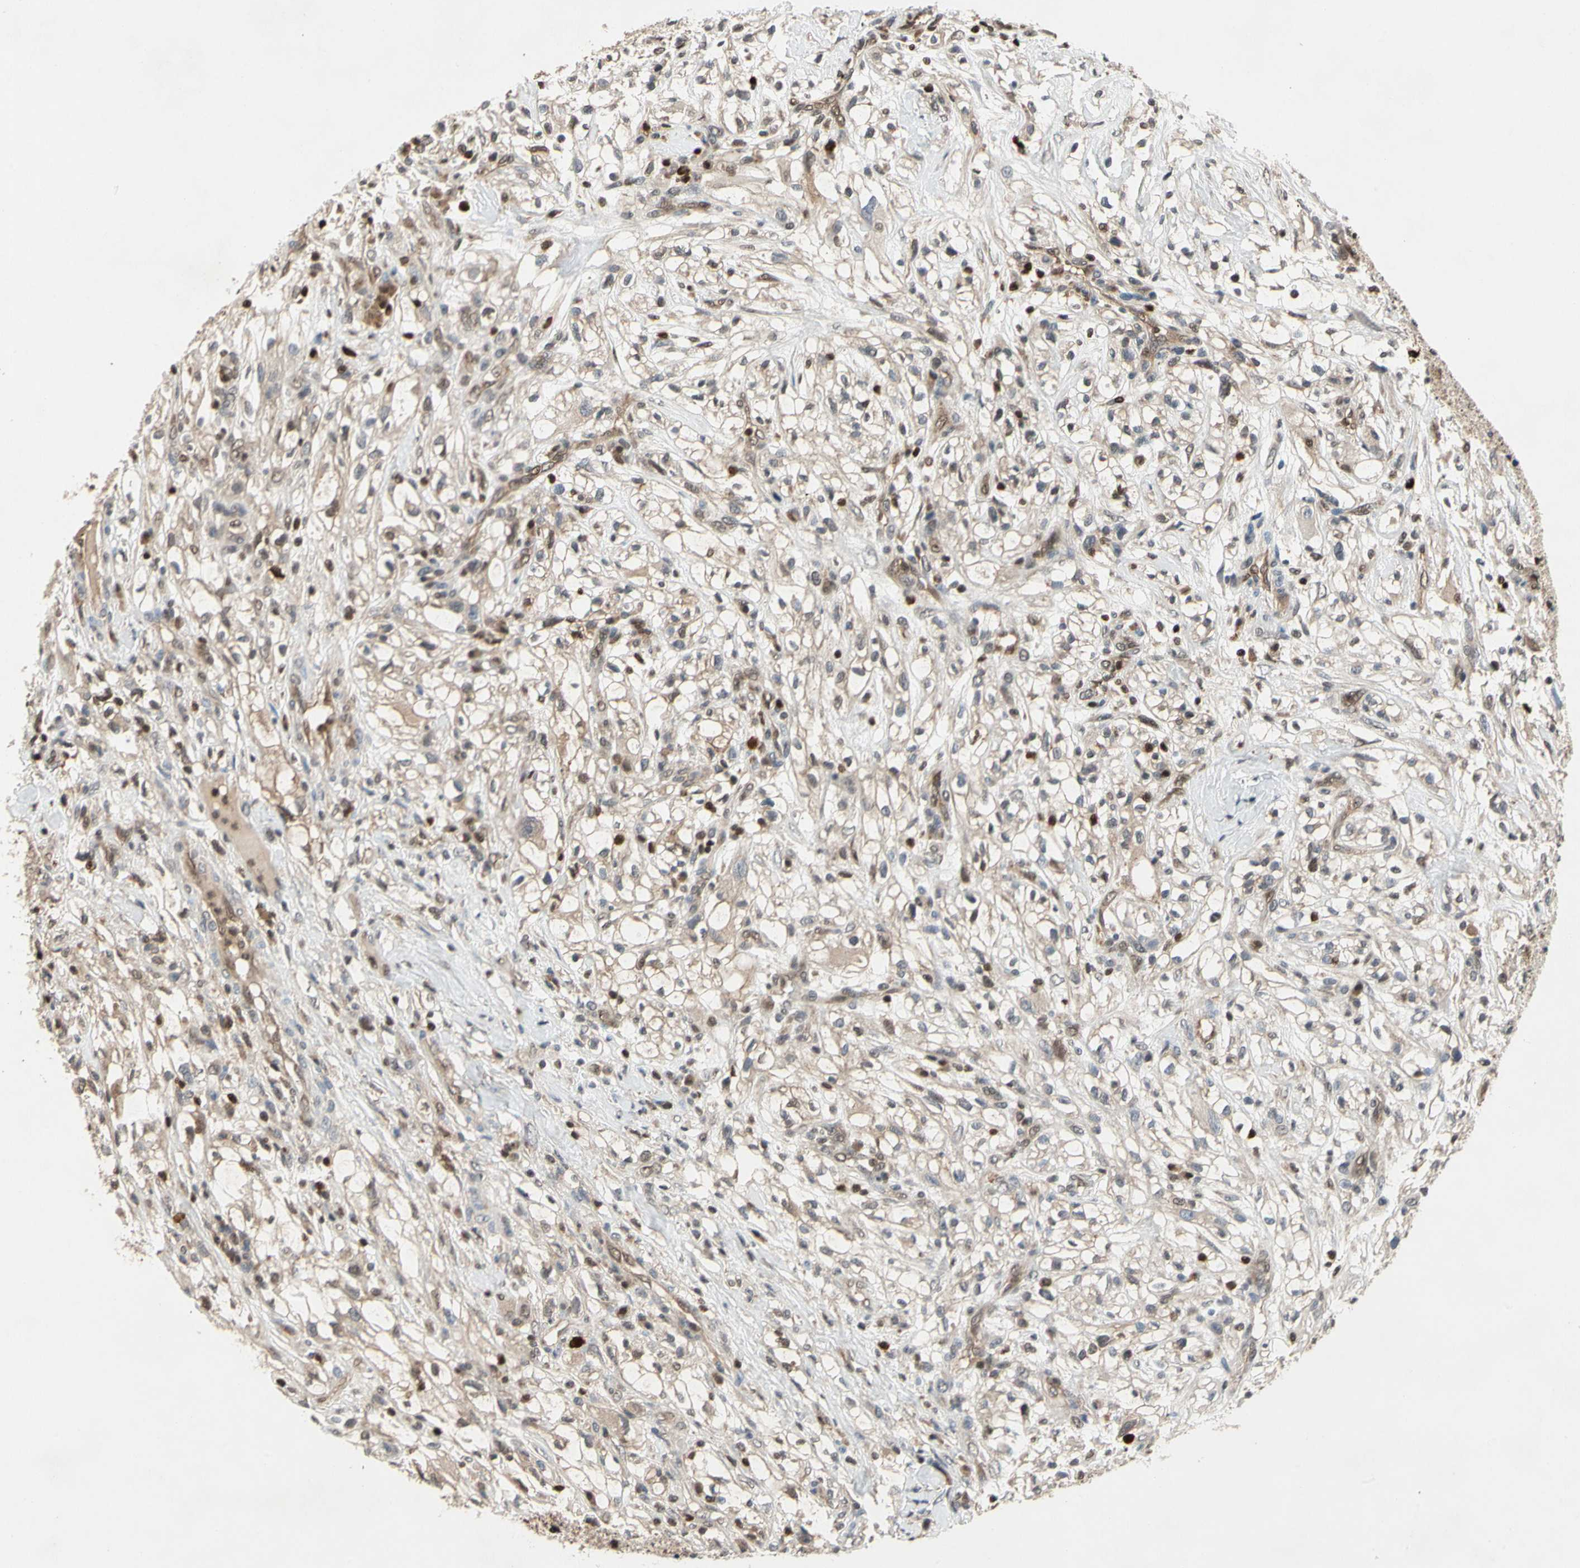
{"staining": {"intensity": "weak", "quantity": ">75%", "location": "cytoplasmic/membranous"}, "tissue": "renal cancer", "cell_type": "Tumor cells", "image_type": "cancer", "snomed": [{"axis": "morphology", "description": "Adenocarcinoma, NOS"}, {"axis": "topography", "description": "Kidney"}], "caption": "Human renal cancer stained for a protein (brown) displays weak cytoplasmic/membranous positive staining in approximately >75% of tumor cells.", "gene": "GSR", "patient": {"sex": "female", "age": 60}}